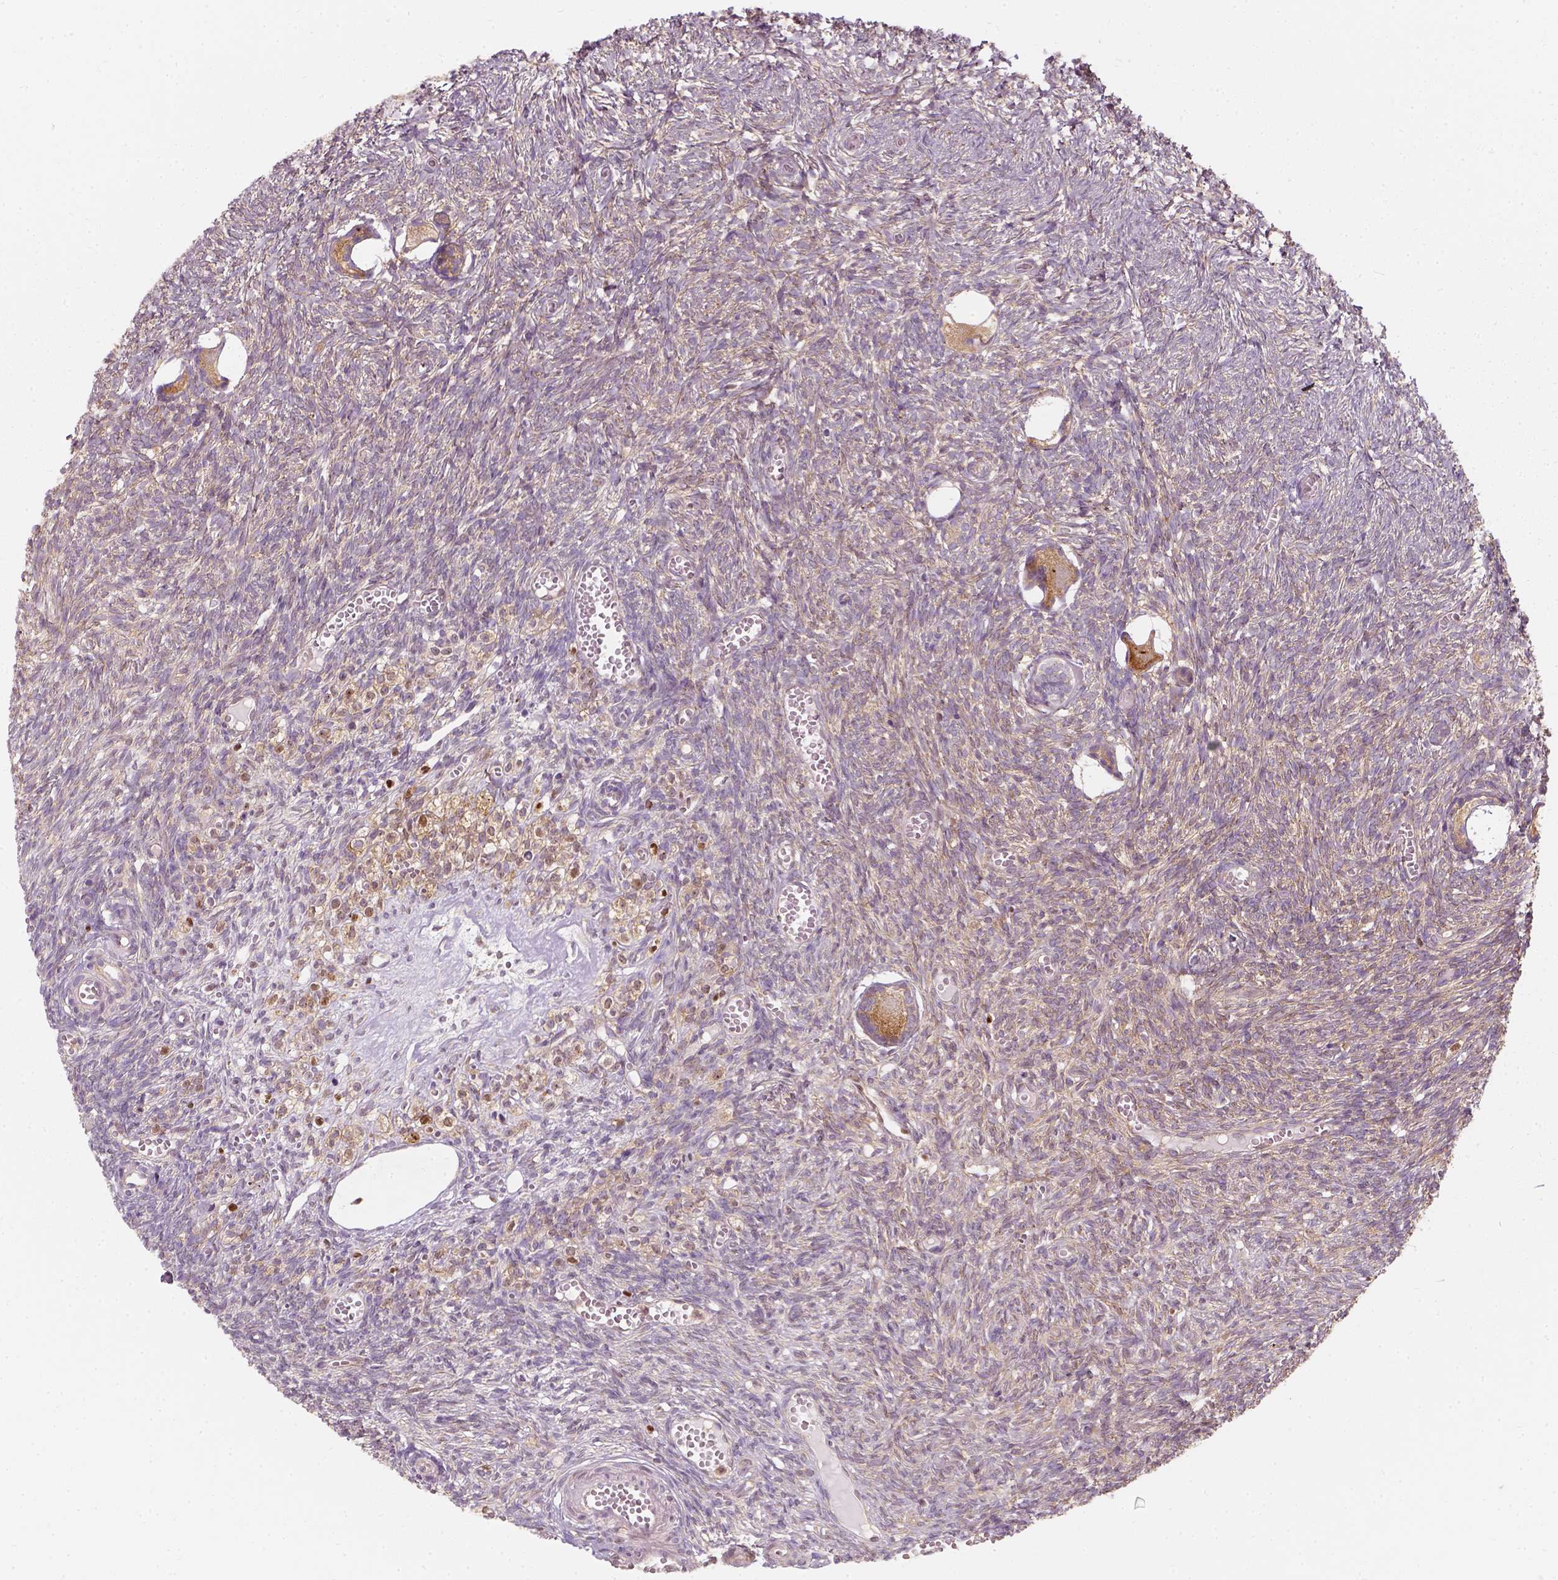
{"staining": {"intensity": "strong", "quantity": ">75%", "location": "cytoplasmic/membranous"}, "tissue": "ovary", "cell_type": "Follicle cells", "image_type": "normal", "snomed": [{"axis": "morphology", "description": "Normal tissue, NOS"}, {"axis": "topography", "description": "Ovary"}], "caption": "High-power microscopy captured an immunohistochemistry (IHC) micrograph of benign ovary, revealing strong cytoplasmic/membranous expression in about >75% of follicle cells.", "gene": "SQSTM1", "patient": {"sex": "female", "age": 43}}